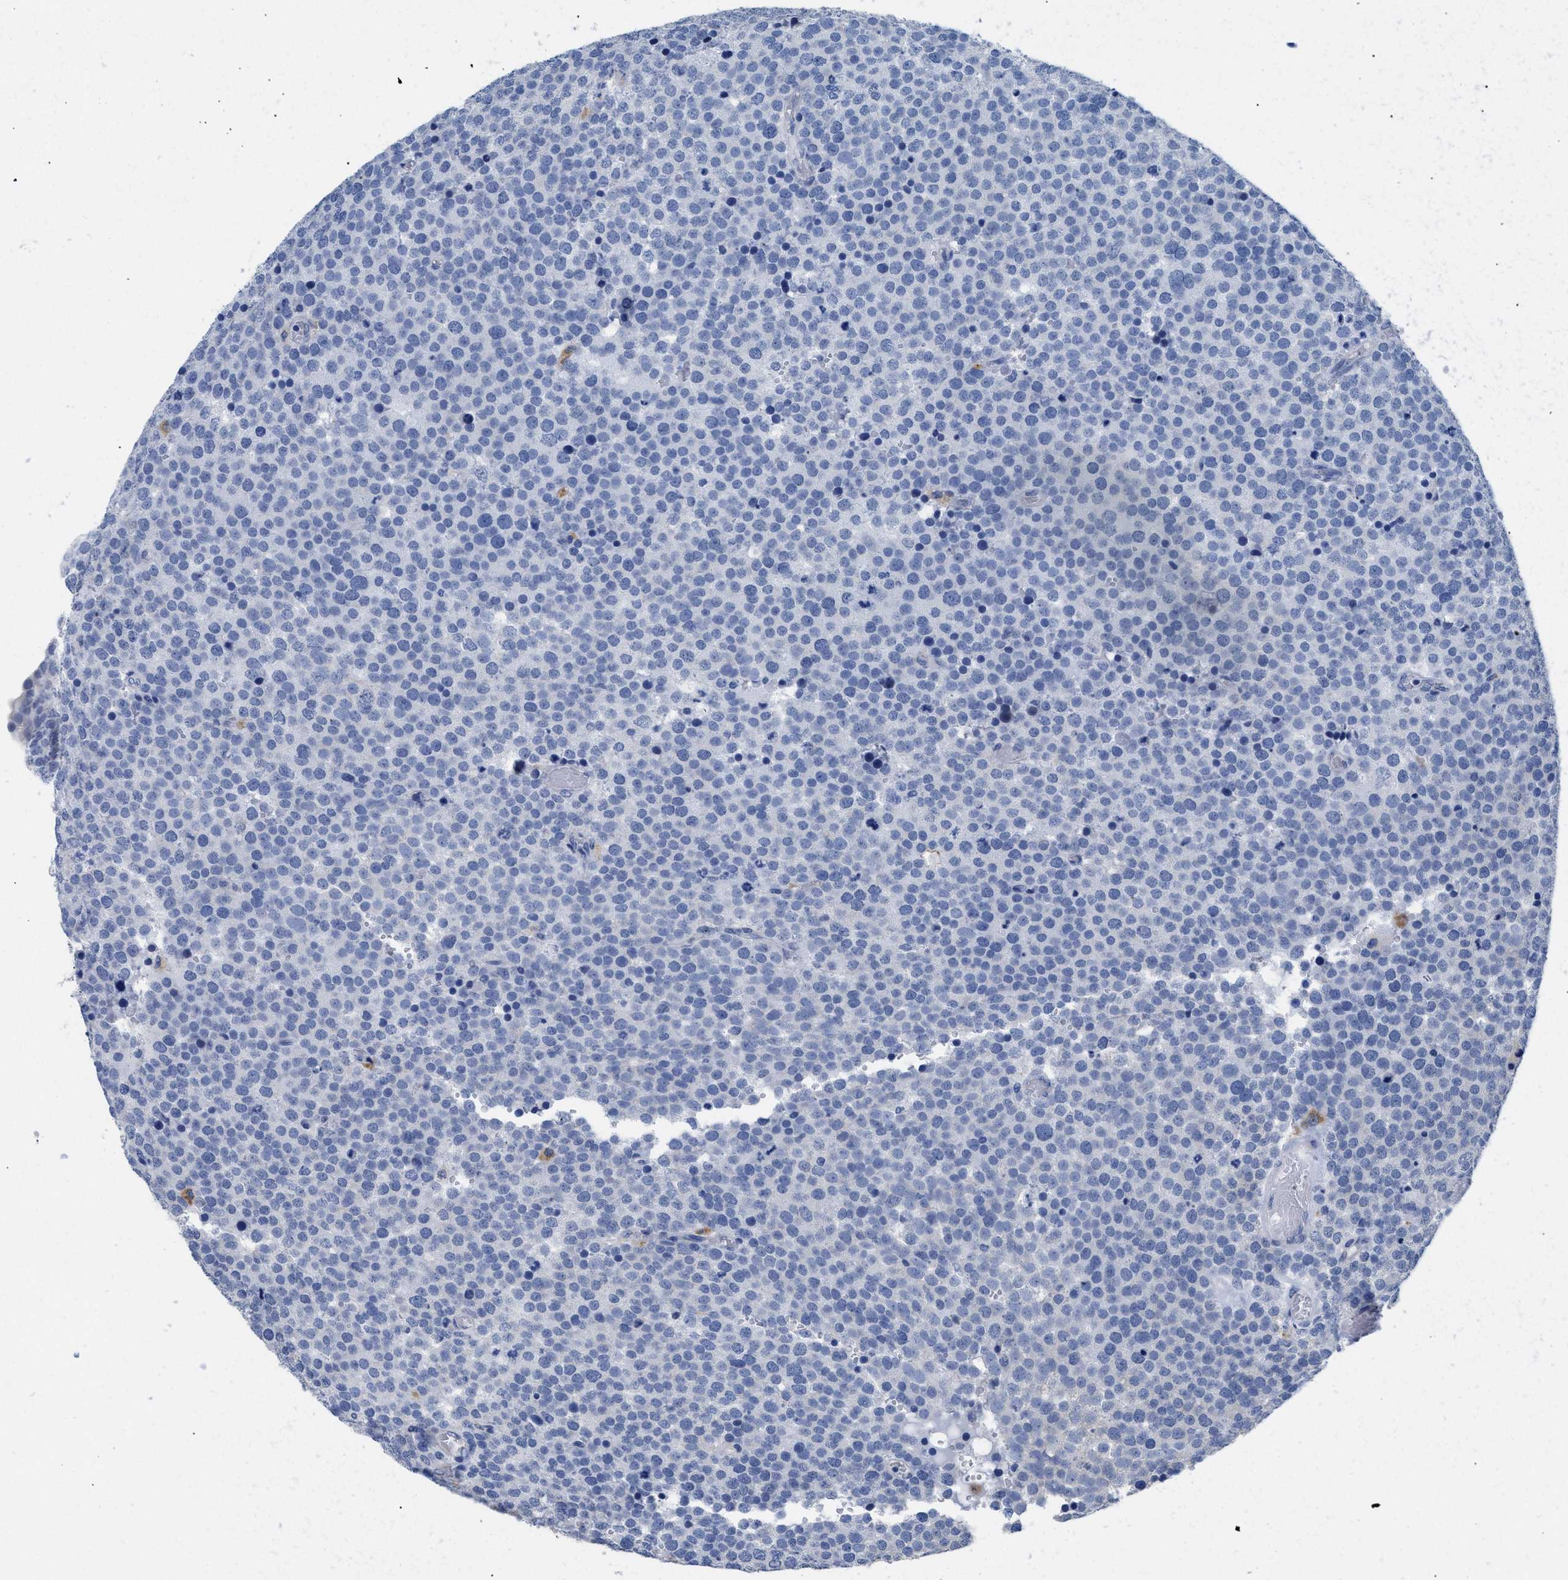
{"staining": {"intensity": "negative", "quantity": "none", "location": "none"}, "tissue": "testis cancer", "cell_type": "Tumor cells", "image_type": "cancer", "snomed": [{"axis": "morphology", "description": "Normal tissue, NOS"}, {"axis": "morphology", "description": "Seminoma, NOS"}, {"axis": "topography", "description": "Testis"}], "caption": "Immunohistochemical staining of seminoma (testis) exhibits no significant positivity in tumor cells.", "gene": "APOBEC2", "patient": {"sex": "male", "age": 71}}